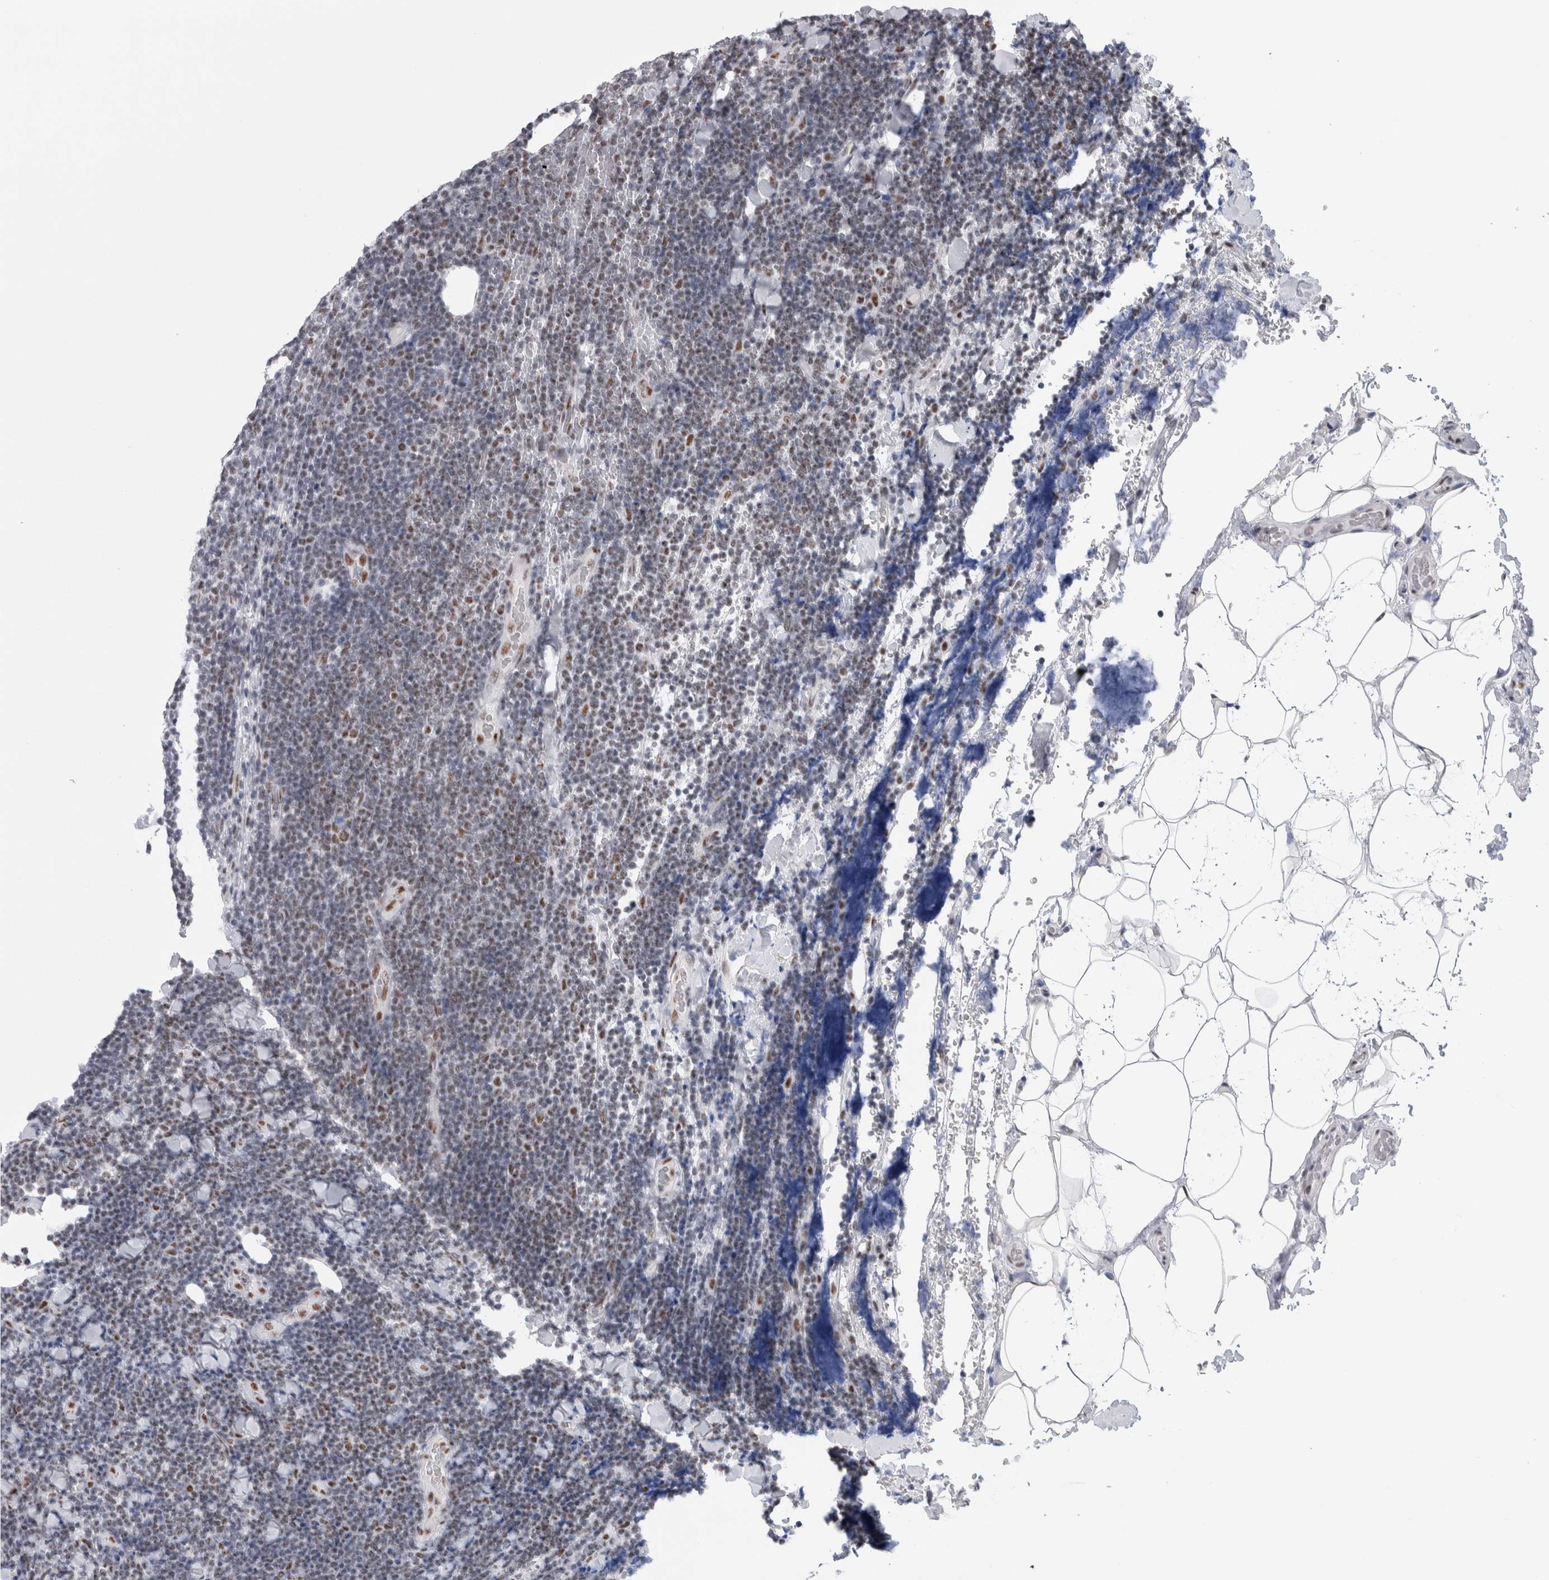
{"staining": {"intensity": "moderate", "quantity": "<25%", "location": "nuclear"}, "tissue": "lymphoma", "cell_type": "Tumor cells", "image_type": "cancer", "snomed": [{"axis": "morphology", "description": "Malignant lymphoma, non-Hodgkin's type, Low grade"}, {"axis": "topography", "description": "Lymph node"}], "caption": "Immunohistochemistry (IHC) photomicrograph of neoplastic tissue: human malignant lymphoma, non-Hodgkin's type (low-grade) stained using immunohistochemistry (IHC) exhibits low levels of moderate protein expression localized specifically in the nuclear of tumor cells, appearing as a nuclear brown color.", "gene": "API5", "patient": {"sex": "male", "age": 66}}